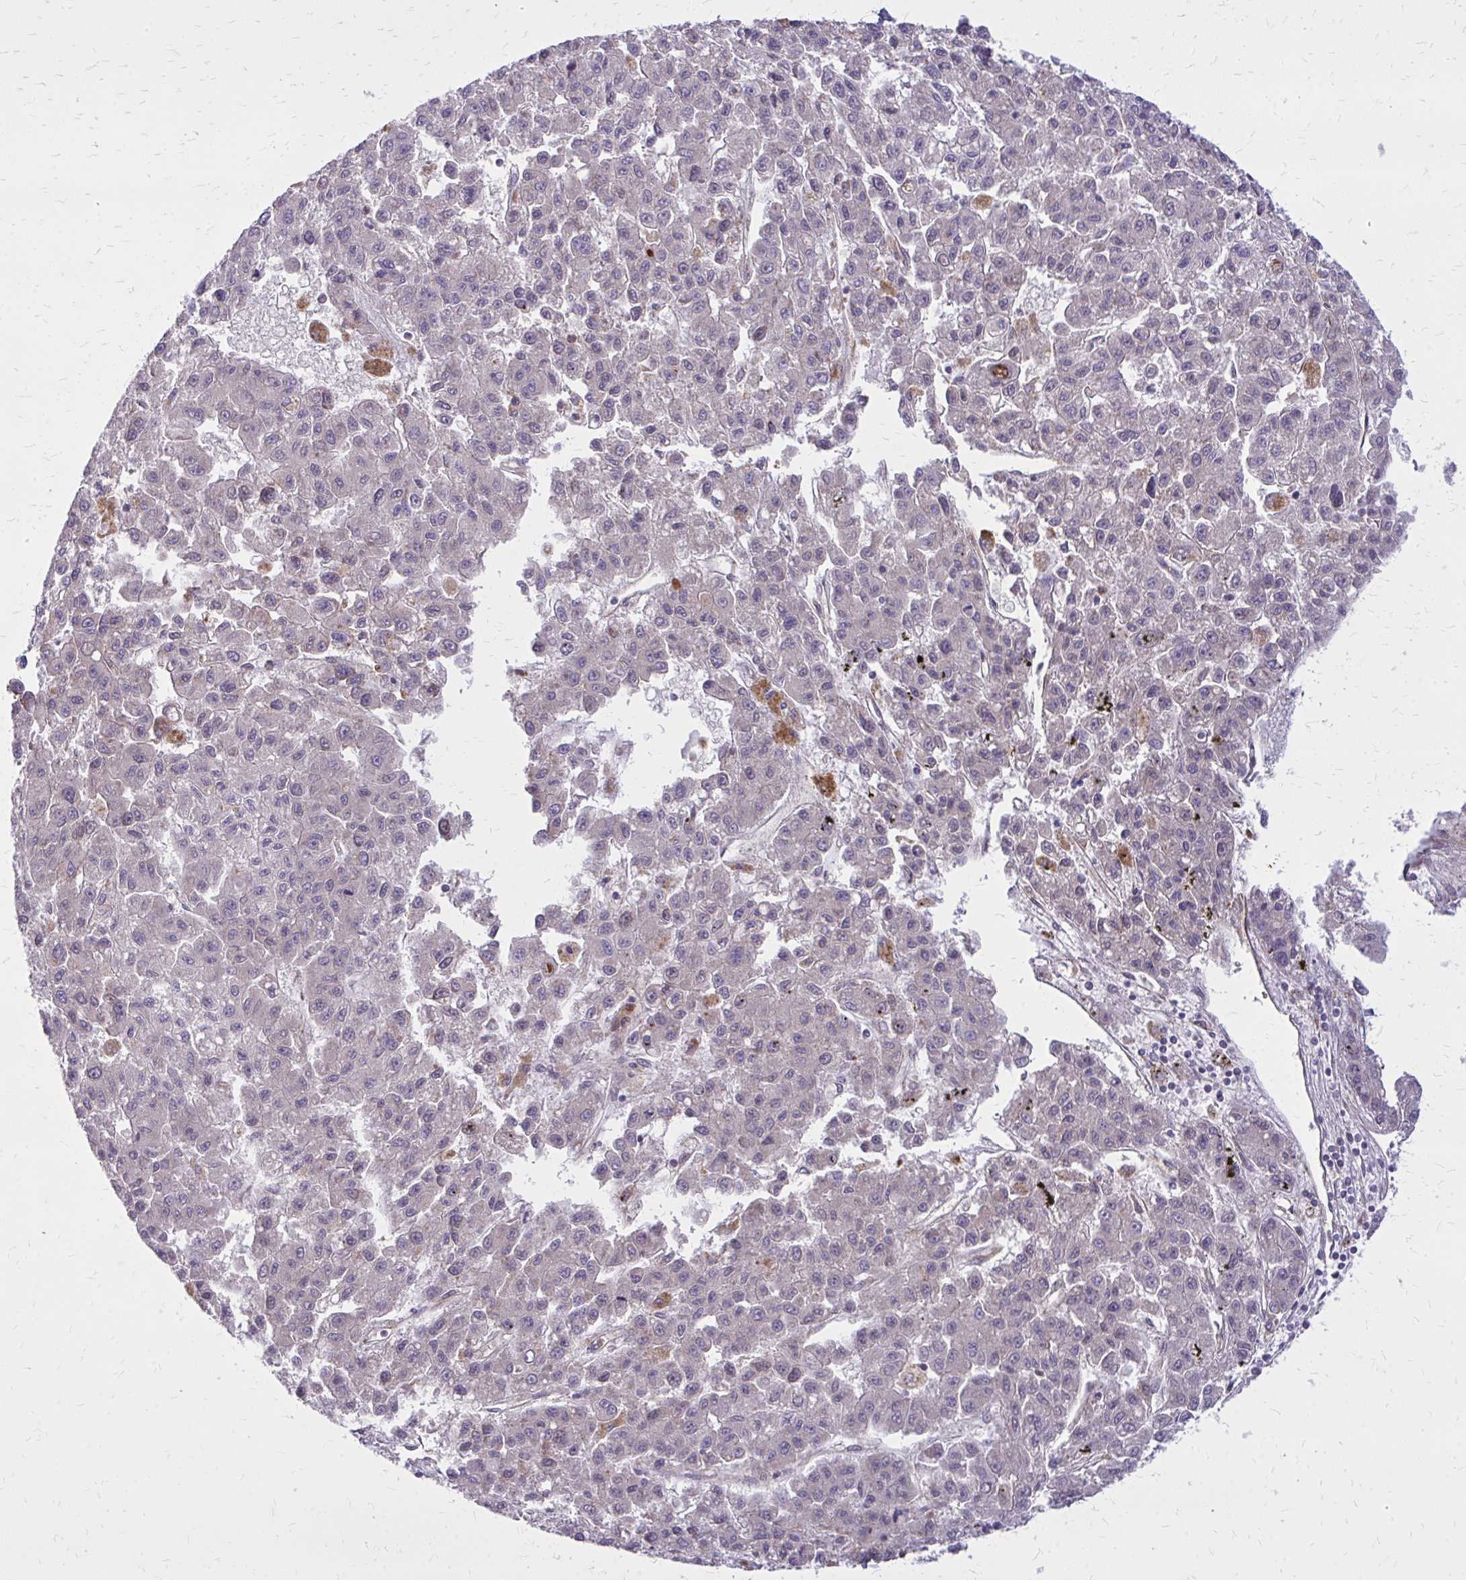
{"staining": {"intensity": "negative", "quantity": "none", "location": "none"}, "tissue": "liver cancer", "cell_type": "Tumor cells", "image_type": "cancer", "snomed": [{"axis": "morphology", "description": "Carcinoma, Hepatocellular, NOS"}, {"axis": "topography", "description": "Liver"}], "caption": "High power microscopy micrograph of an immunohistochemistry (IHC) histopathology image of liver cancer (hepatocellular carcinoma), revealing no significant expression in tumor cells.", "gene": "OXNAD1", "patient": {"sex": "male", "age": 70}}